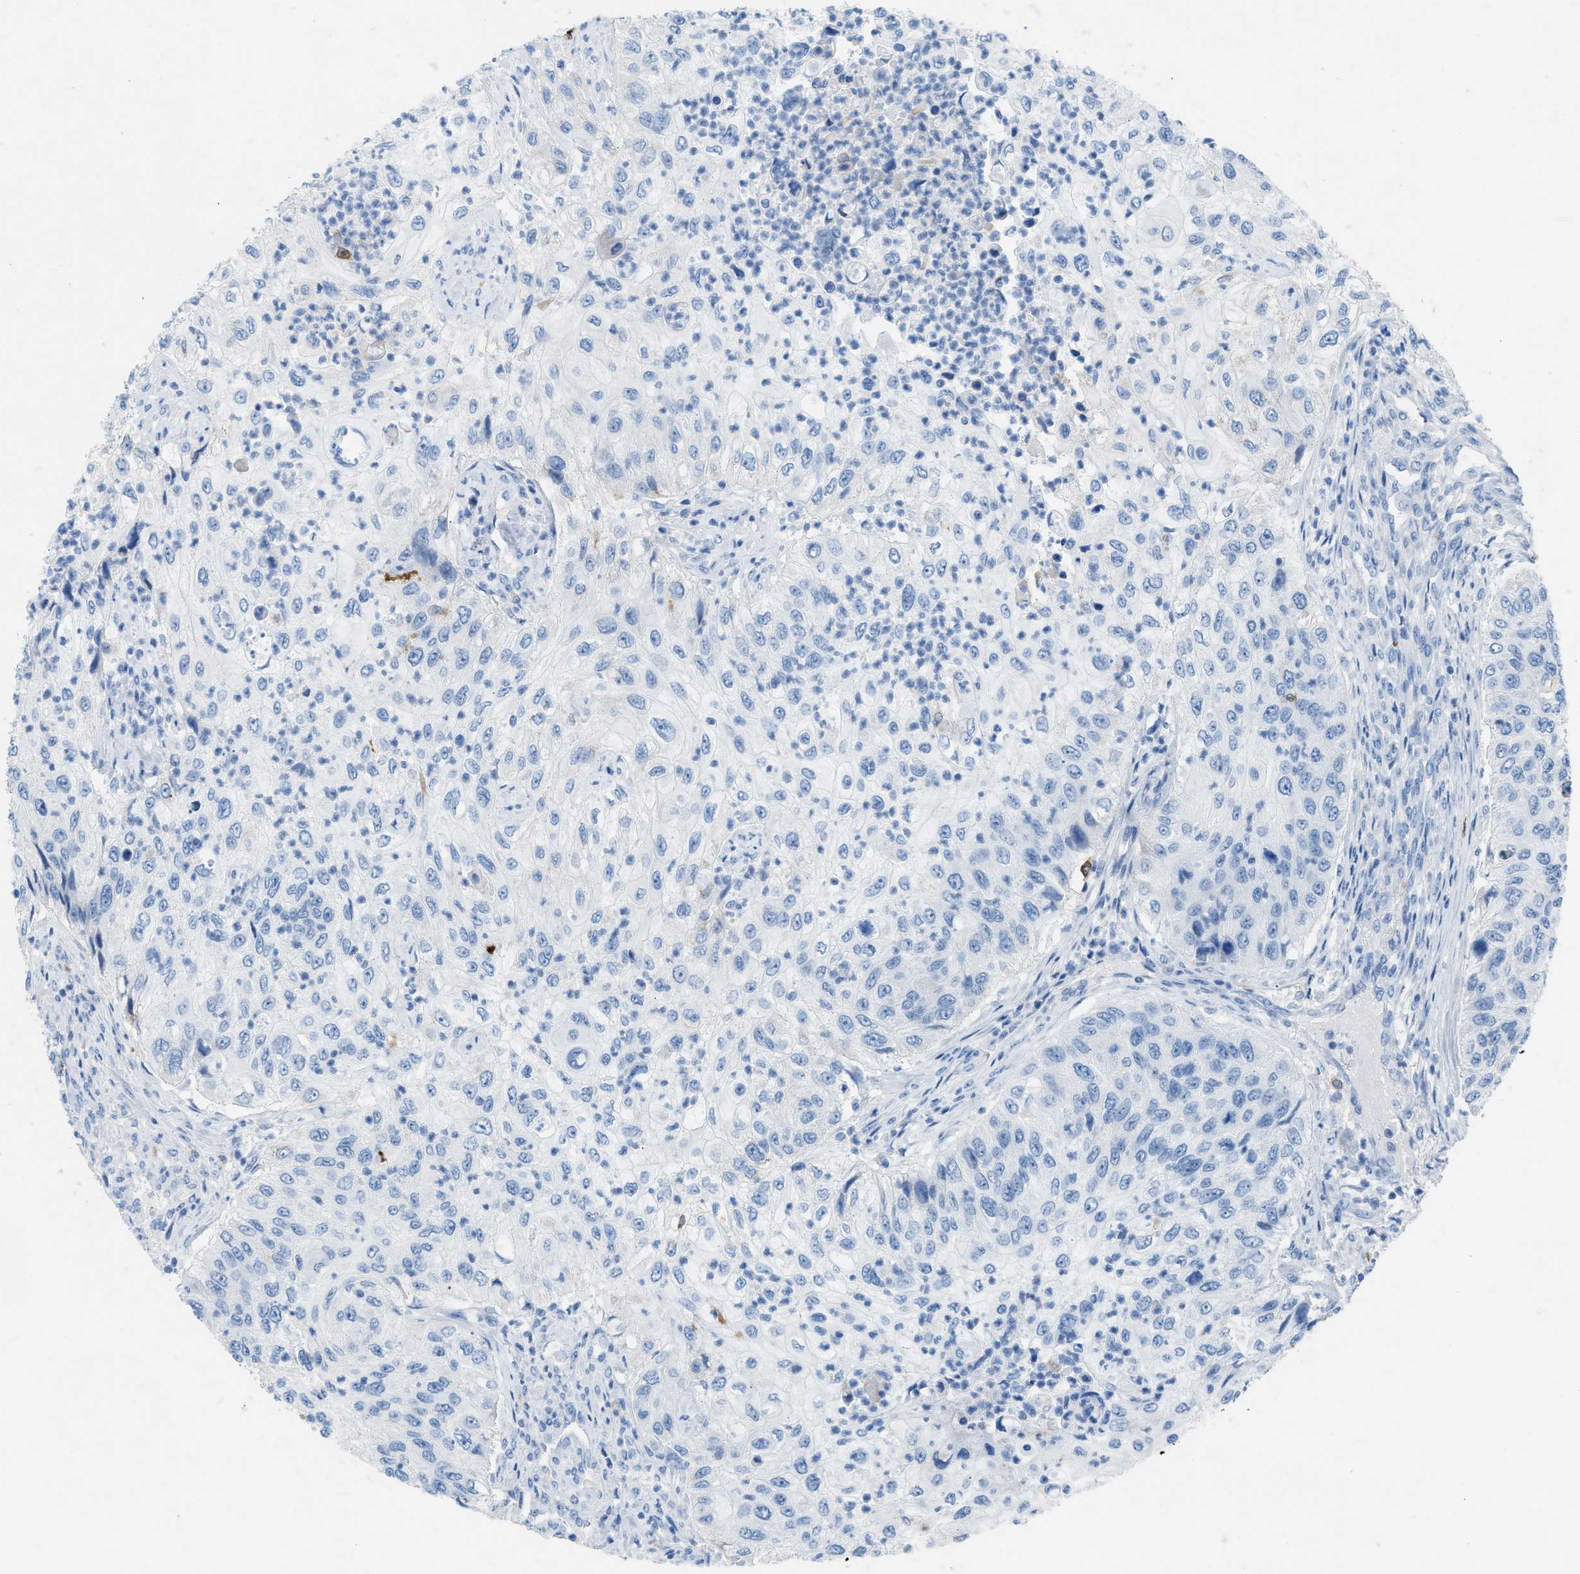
{"staining": {"intensity": "negative", "quantity": "none", "location": "none"}, "tissue": "urothelial cancer", "cell_type": "Tumor cells", "image_type": "cancer", "snomed": [{"axis": "morphology", "description": "Urothelial carcinoma, High grade"}, {"axis": "topography", "description": "Urinary bladder"}], "caption": "High power microscopy image of an immunohistochemistry histopathology image of urothelial cancer, revealing no significant staining in tumor cells.", "gene": "CLEC10A", "patient": {"sex": "female", "age": 60}}